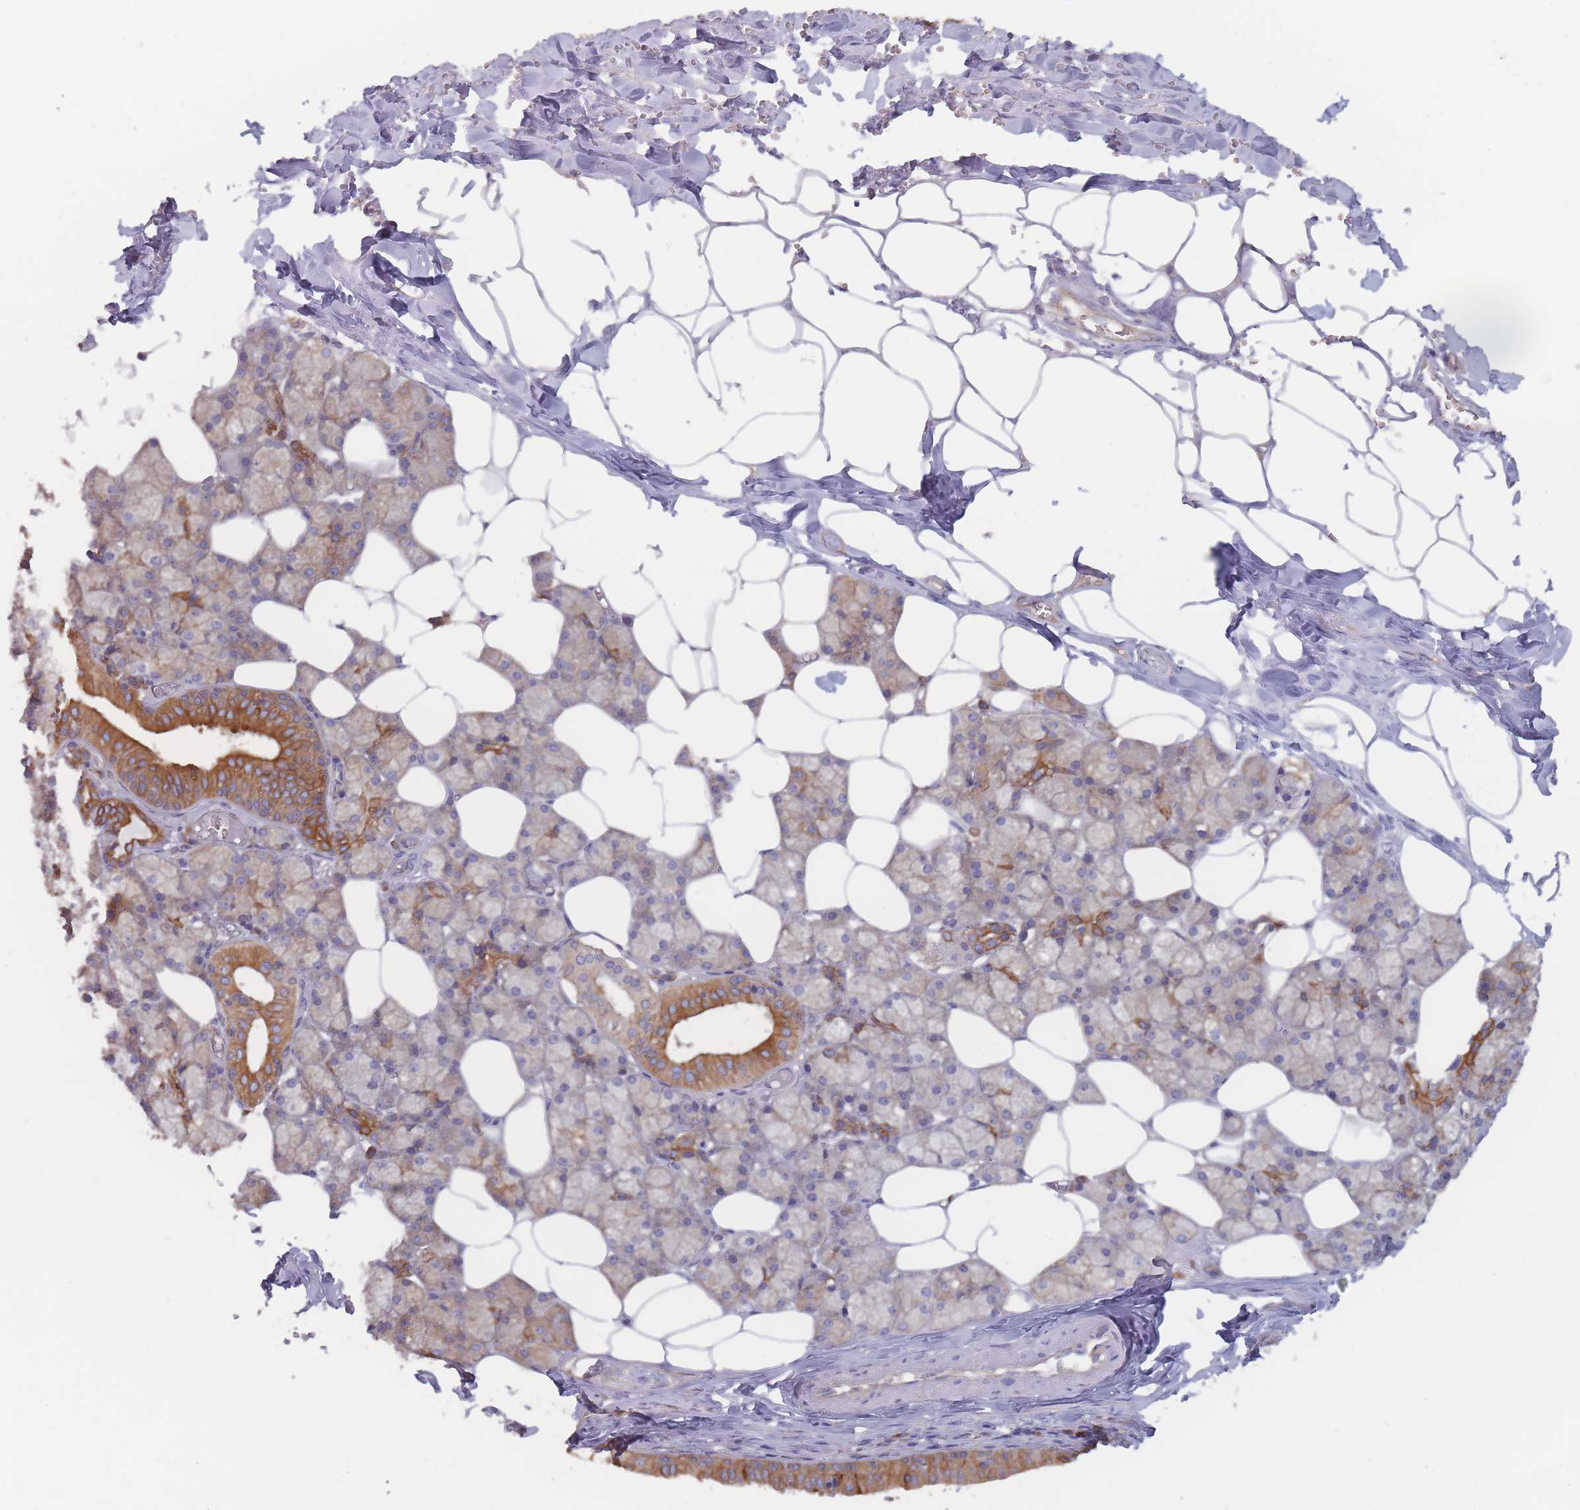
{"staining": {"intensity": "strong", "quantity": "25%-75%", "location": "cytoplasmic/membranous"}, "tissue": "salivary gland", "cell_type": "Glandular cells", "image_type": "normal", "snomed": [{"axis": "morphology", "description": "Normal tissue, NOS"}, {"axis": "topography", "description": "Salivary gland"}], "caption": "Protein staining of benign salivary gland displays strong cytoplasmic/membranous expression in about 25%-75% of glandular cells.", "gene": "EFCC1", "patient": {"sex": "male", "age": 62}}